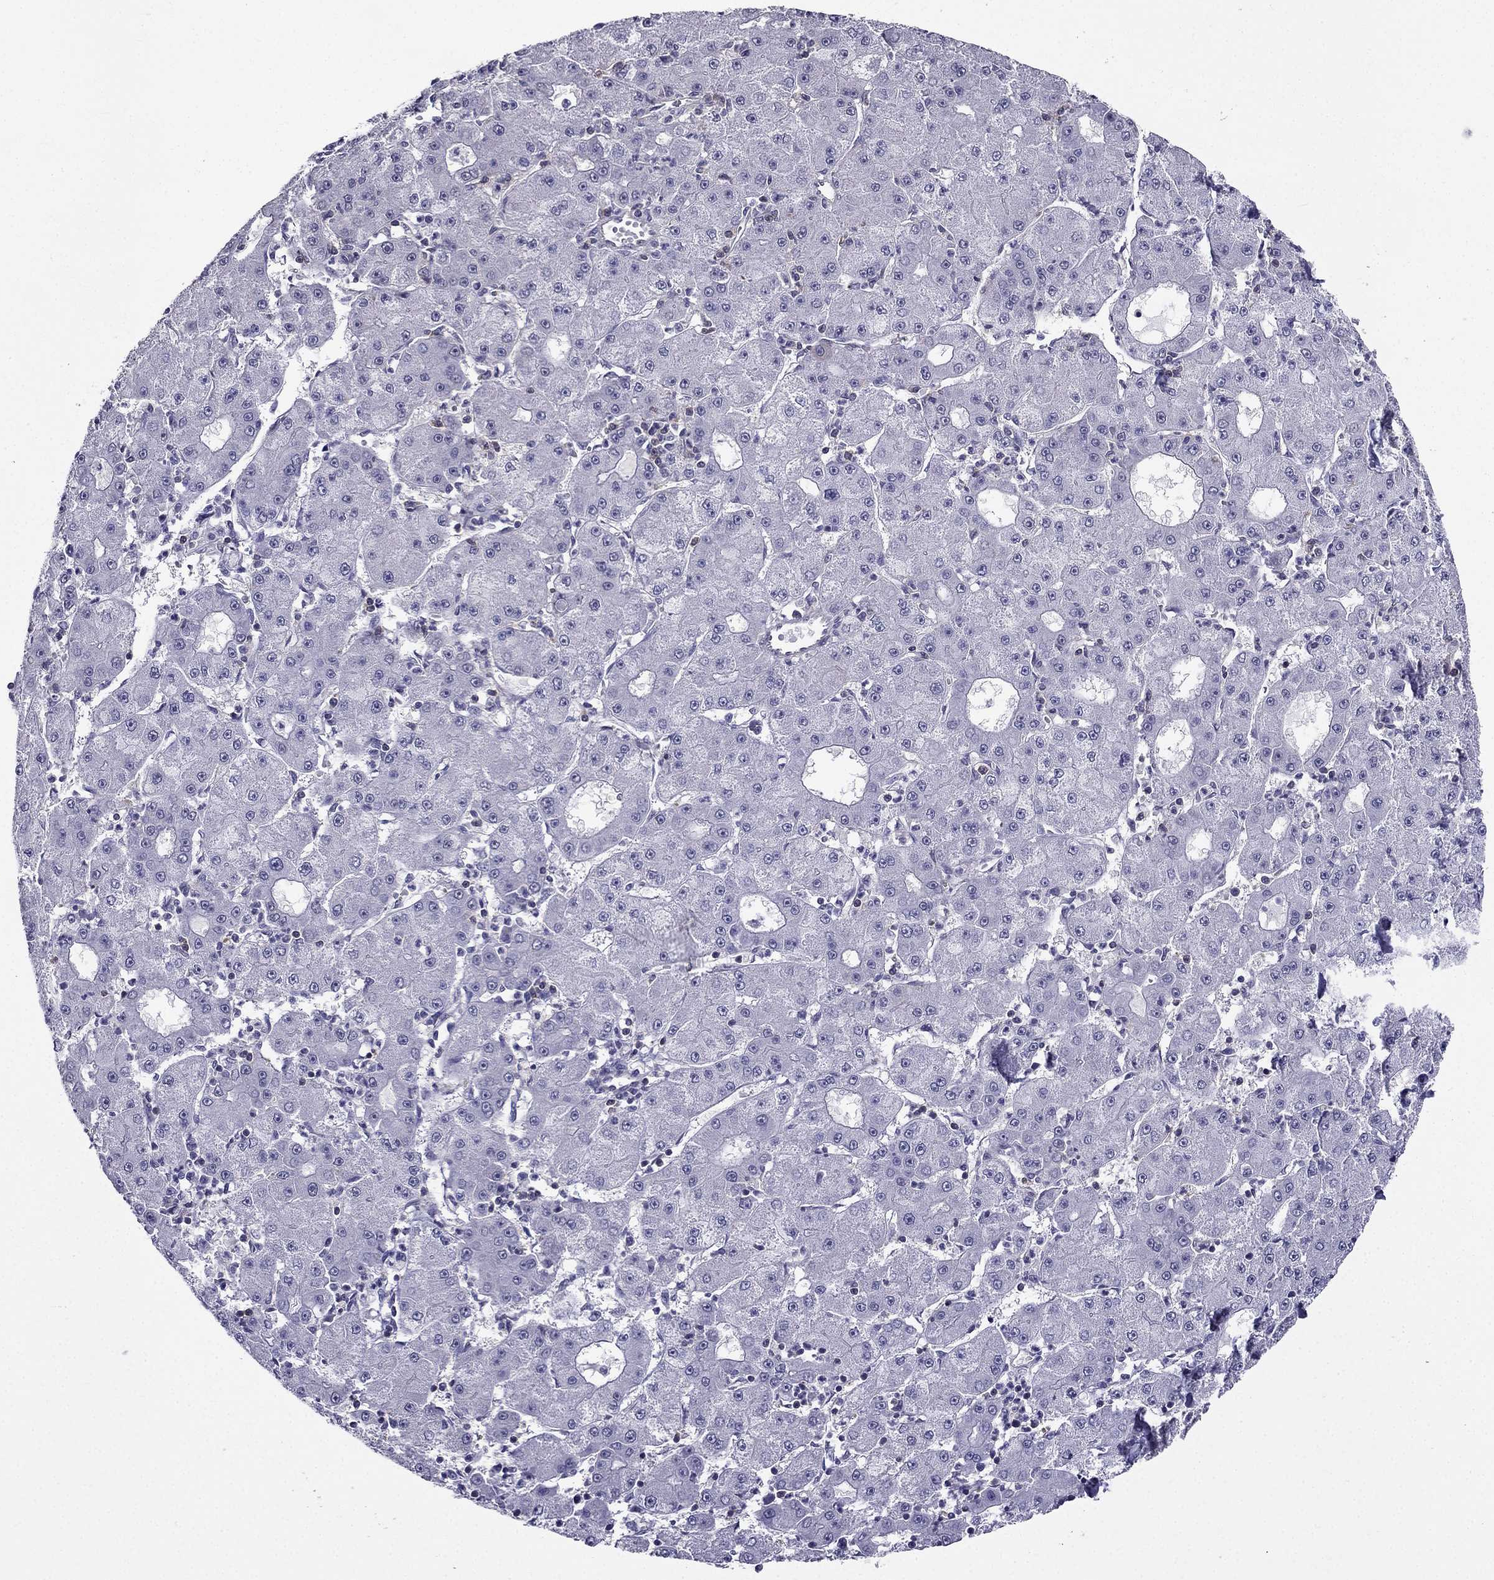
{"staining": {"intensity": "negative", "quantity": "none", "location": "none"}, "tissue": "liver cancer", "cell_type": "Tumor cells", "image_type": "cancer", "snomed": [{"axis": "morphology", "description": "Carcinoma, Hepatocellular, NOS"}, {"axis": "topography", "description": "Liver"}], "caption": "A high-resolution photomicrograph shows IHC staining of liver cancer (hepatocellular carcinoma), which reveals no significant positivity in tumor cells.", "gene": "AAK1", "patient": {"sex": "male", "age": 73}}